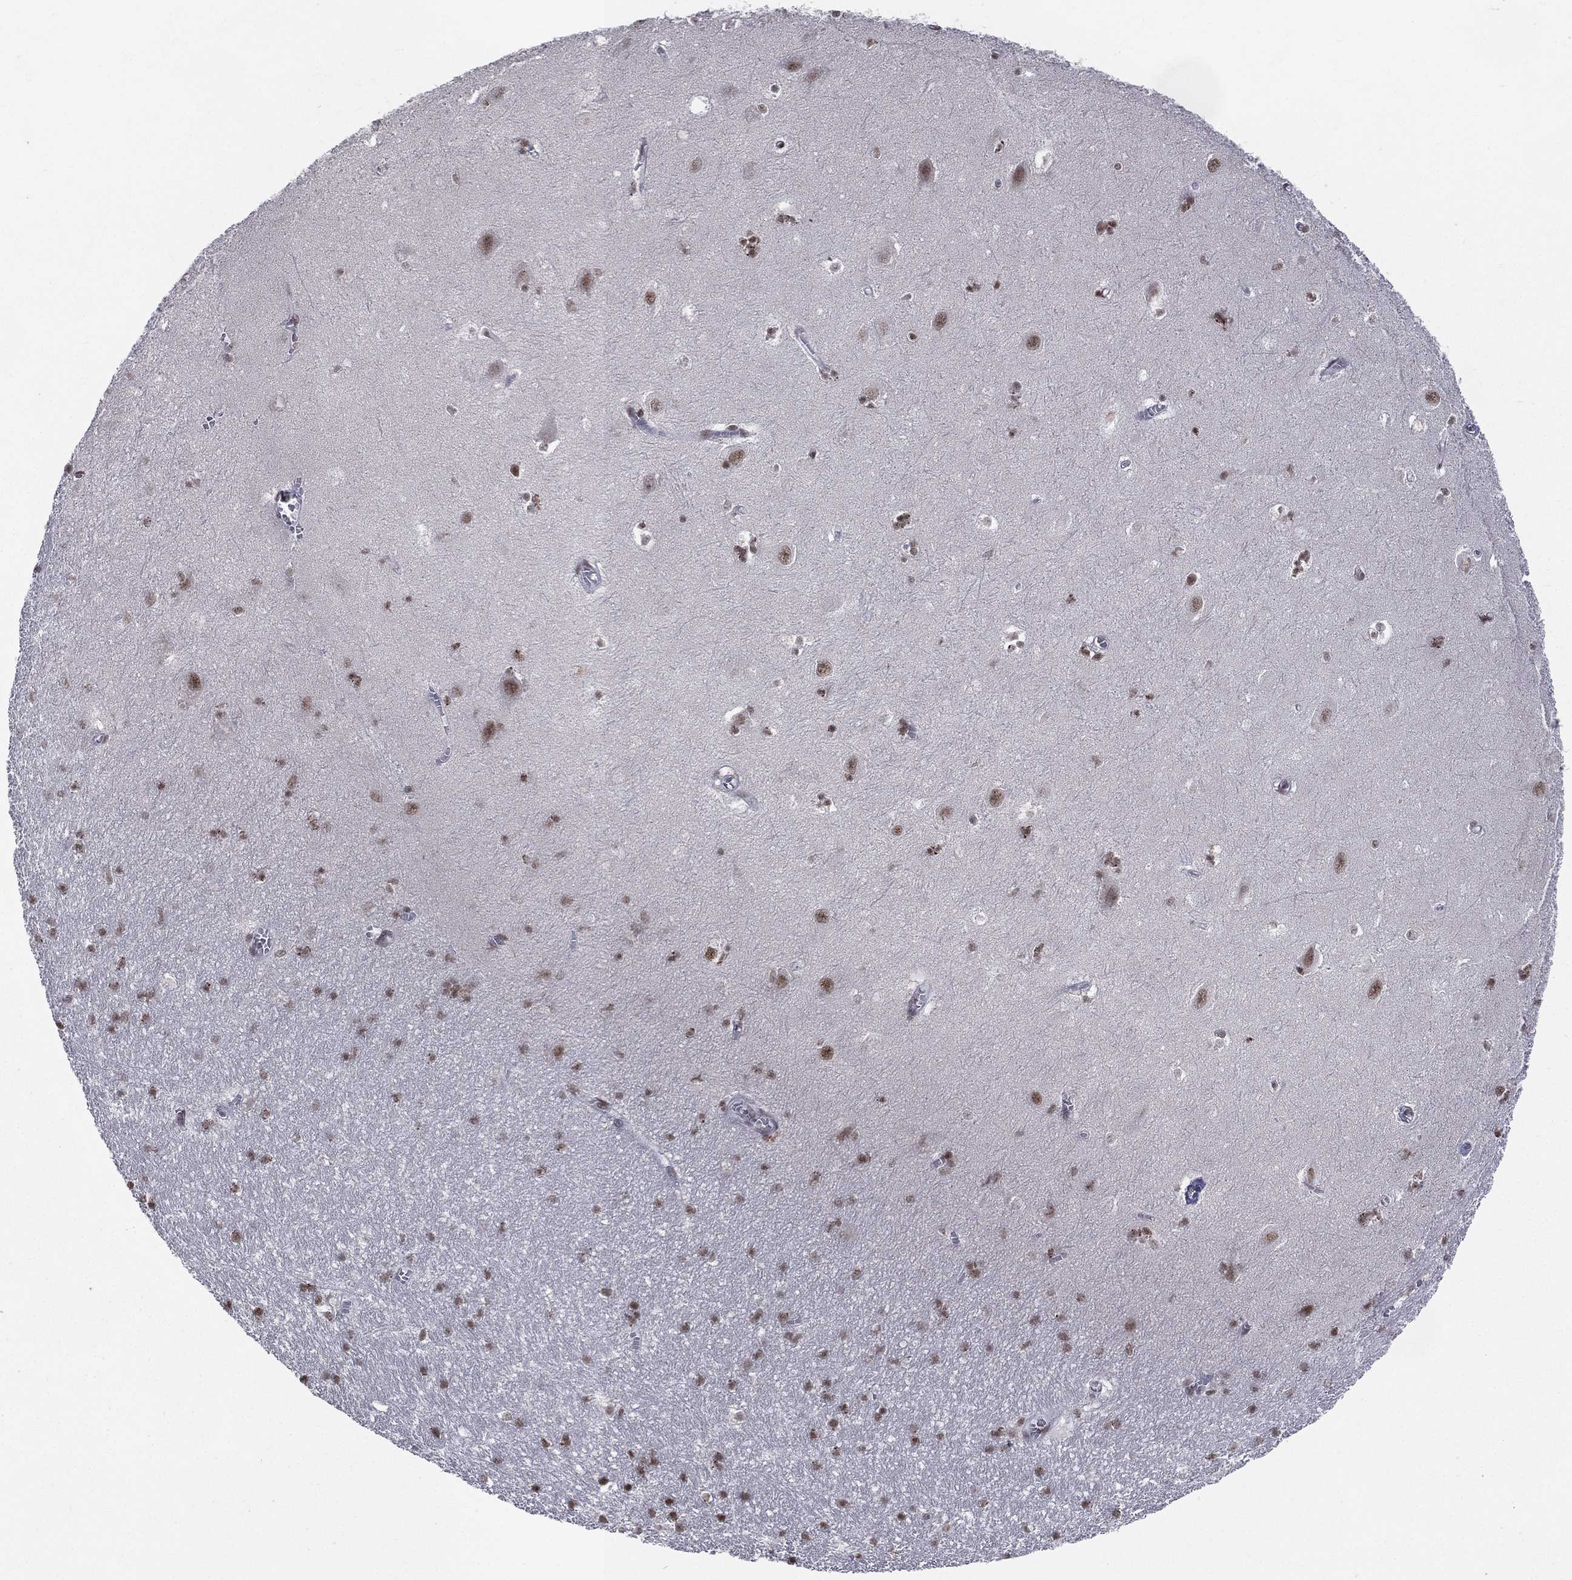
{"staining": {"intensity": "strong", "quantity": ">75%", "location": "nuclear"}, "tissue": "hippocampus", "cell_type": "Glial cells", "image_type": "normal", "snomed": [{"axis": "morphology", "description": "Normal tissue, NOS"}, {"axis": "topography", "description": "Hippocampus"}], "caption": "DAB immunohistochemical staining of benign hippocampus demonstrates strong nuclear protein expression in about >75% of glial cells.", "gene": "RFX7", "patient": {"sex": "female", "age": 64}}